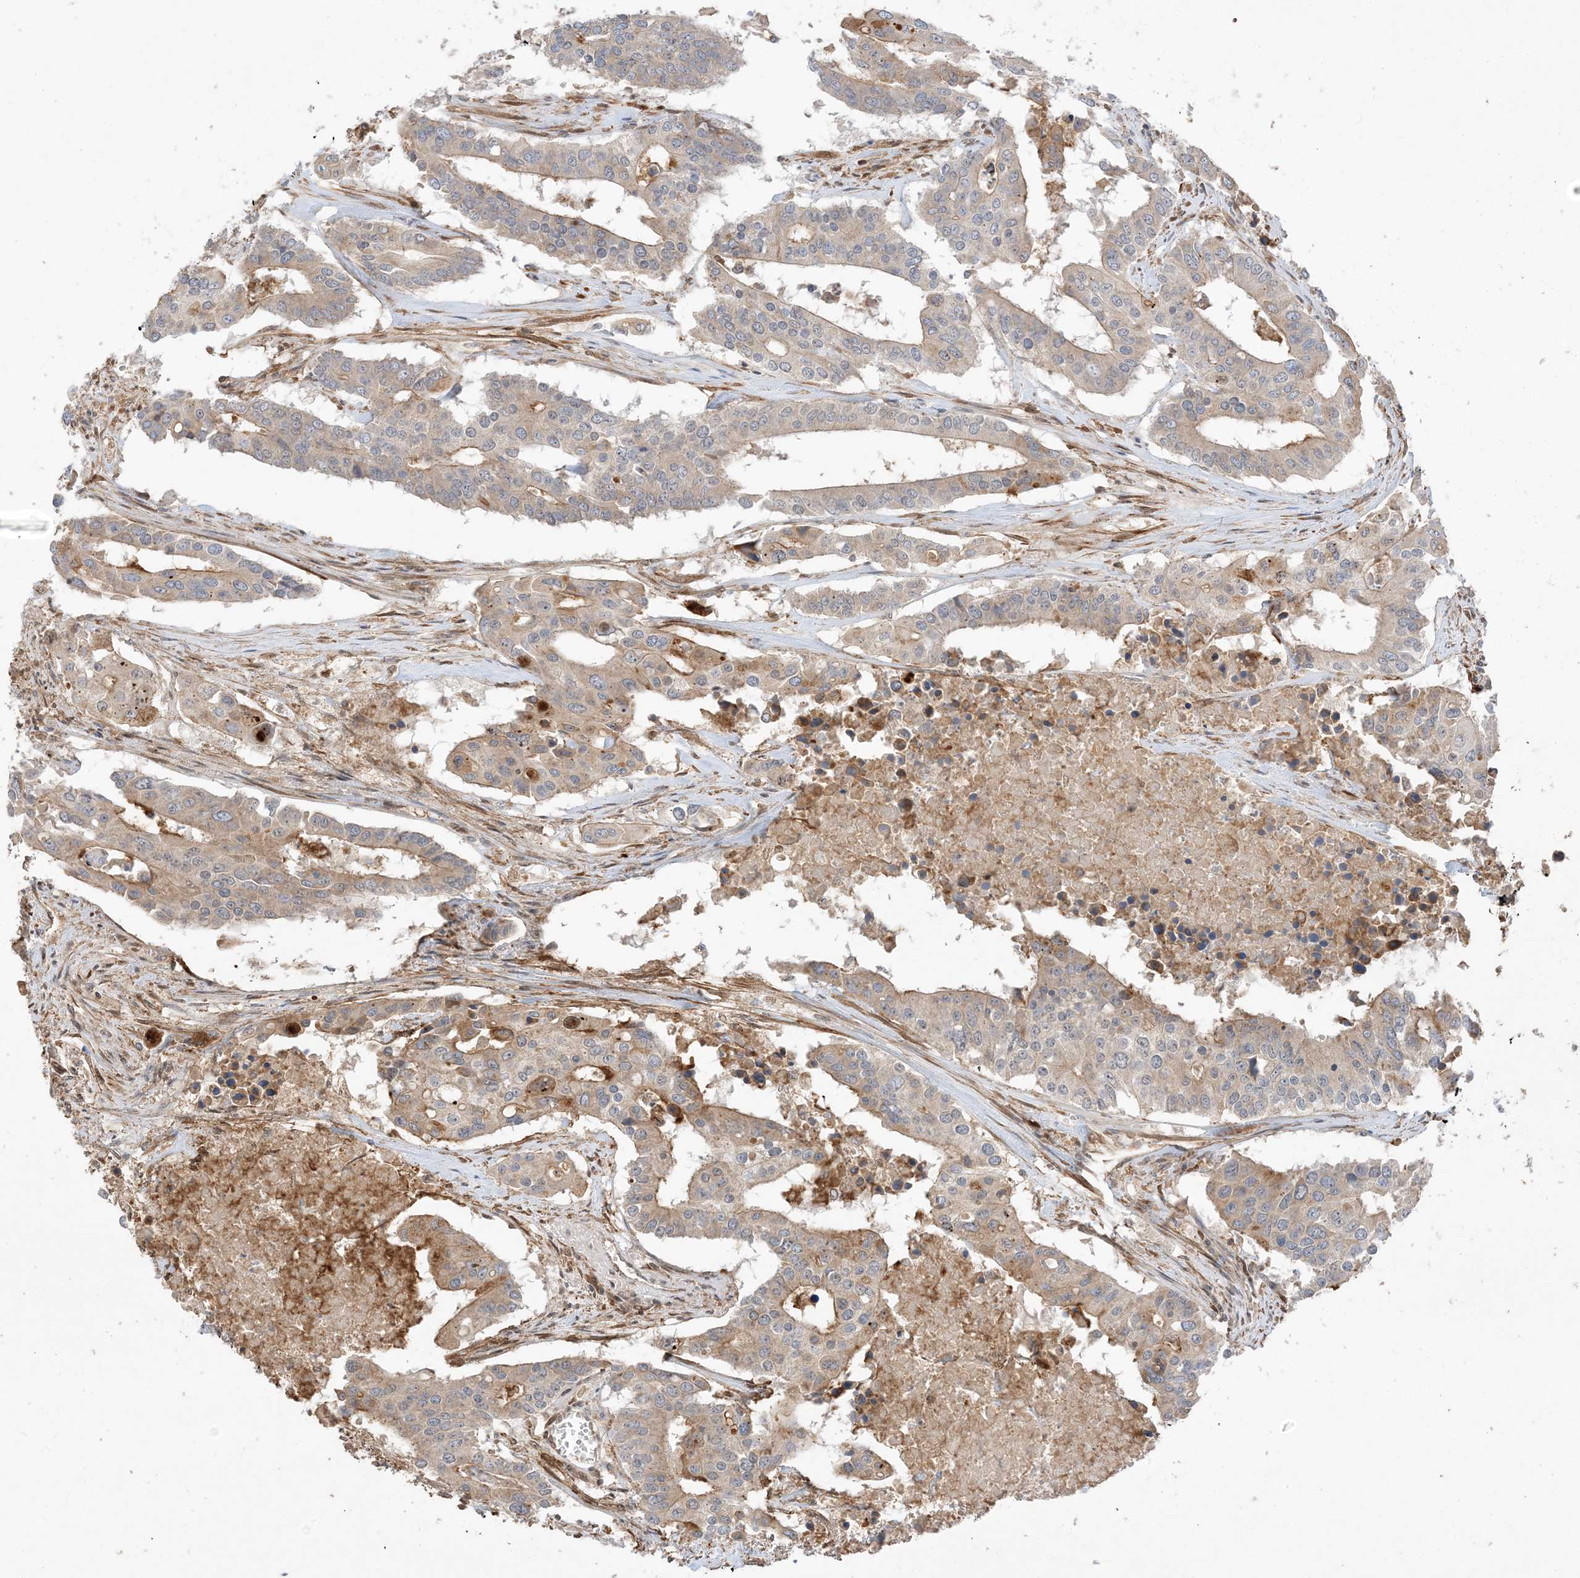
{"staining": {"intensity": "moderate", "quantity": "<25%", "location": "cytoplasmic/membranous"}, "tissue": "colorectal cancer", "cell_type": "Tumor cells", "image_type": "cancer", "snomed": [{"axis": "morphology", "description": "Adenocarcinoma, NOS"}, {"axis": "topography", "description": "Colon"}], "caption": "Tumor cells reveal moderate cytoplasmic/membranous positivity in approximately <25% of cells in adenocarcinoma (colorectal). The protein is stained brown, and the nuclei are stained in blue (DAB IHC with brightfield microscopy, high magnification).", "gene": "ZBTB41", "patient": {"sex": "male", "age": 77}}